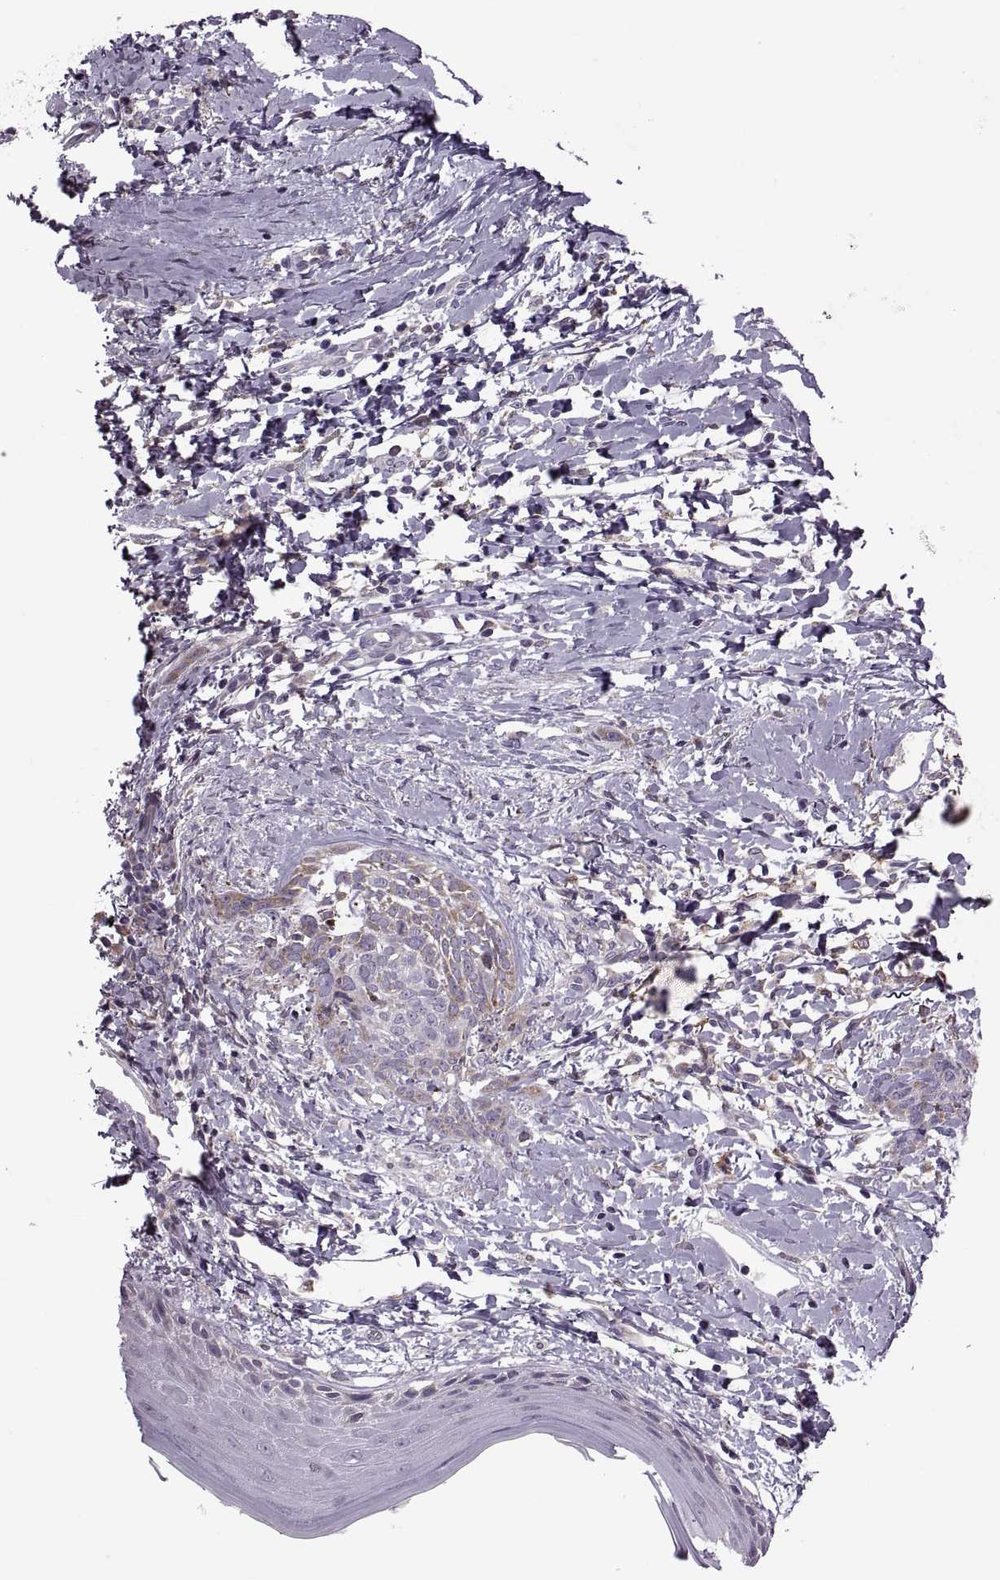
{"staining": {"intensity": "moderate", "quantity": "<25%", "location": "cytoplasmic/membranous"}, "tissue": "skin cancer", "cell_type": "Tumor cells", "image_type": "cancer", "snomed": [{"axis": "morphology", "description": "Normal tissue, NOS"}, {"axis": "morphology", "description": "Basal cell carcinoma"}, {"axis": "topography", "description": "Skin"}], "caption": "Protein staining displays moderate cytoplasmic/membranous positivity in about <25% of tumor cells in skin cancer. (Stains: DAB in brown, nuclei in blue, Microscopy: brightfield microscopy at high magnification).", "gene": "LETM2", "patient": {"sex": "male", "age": 84}}